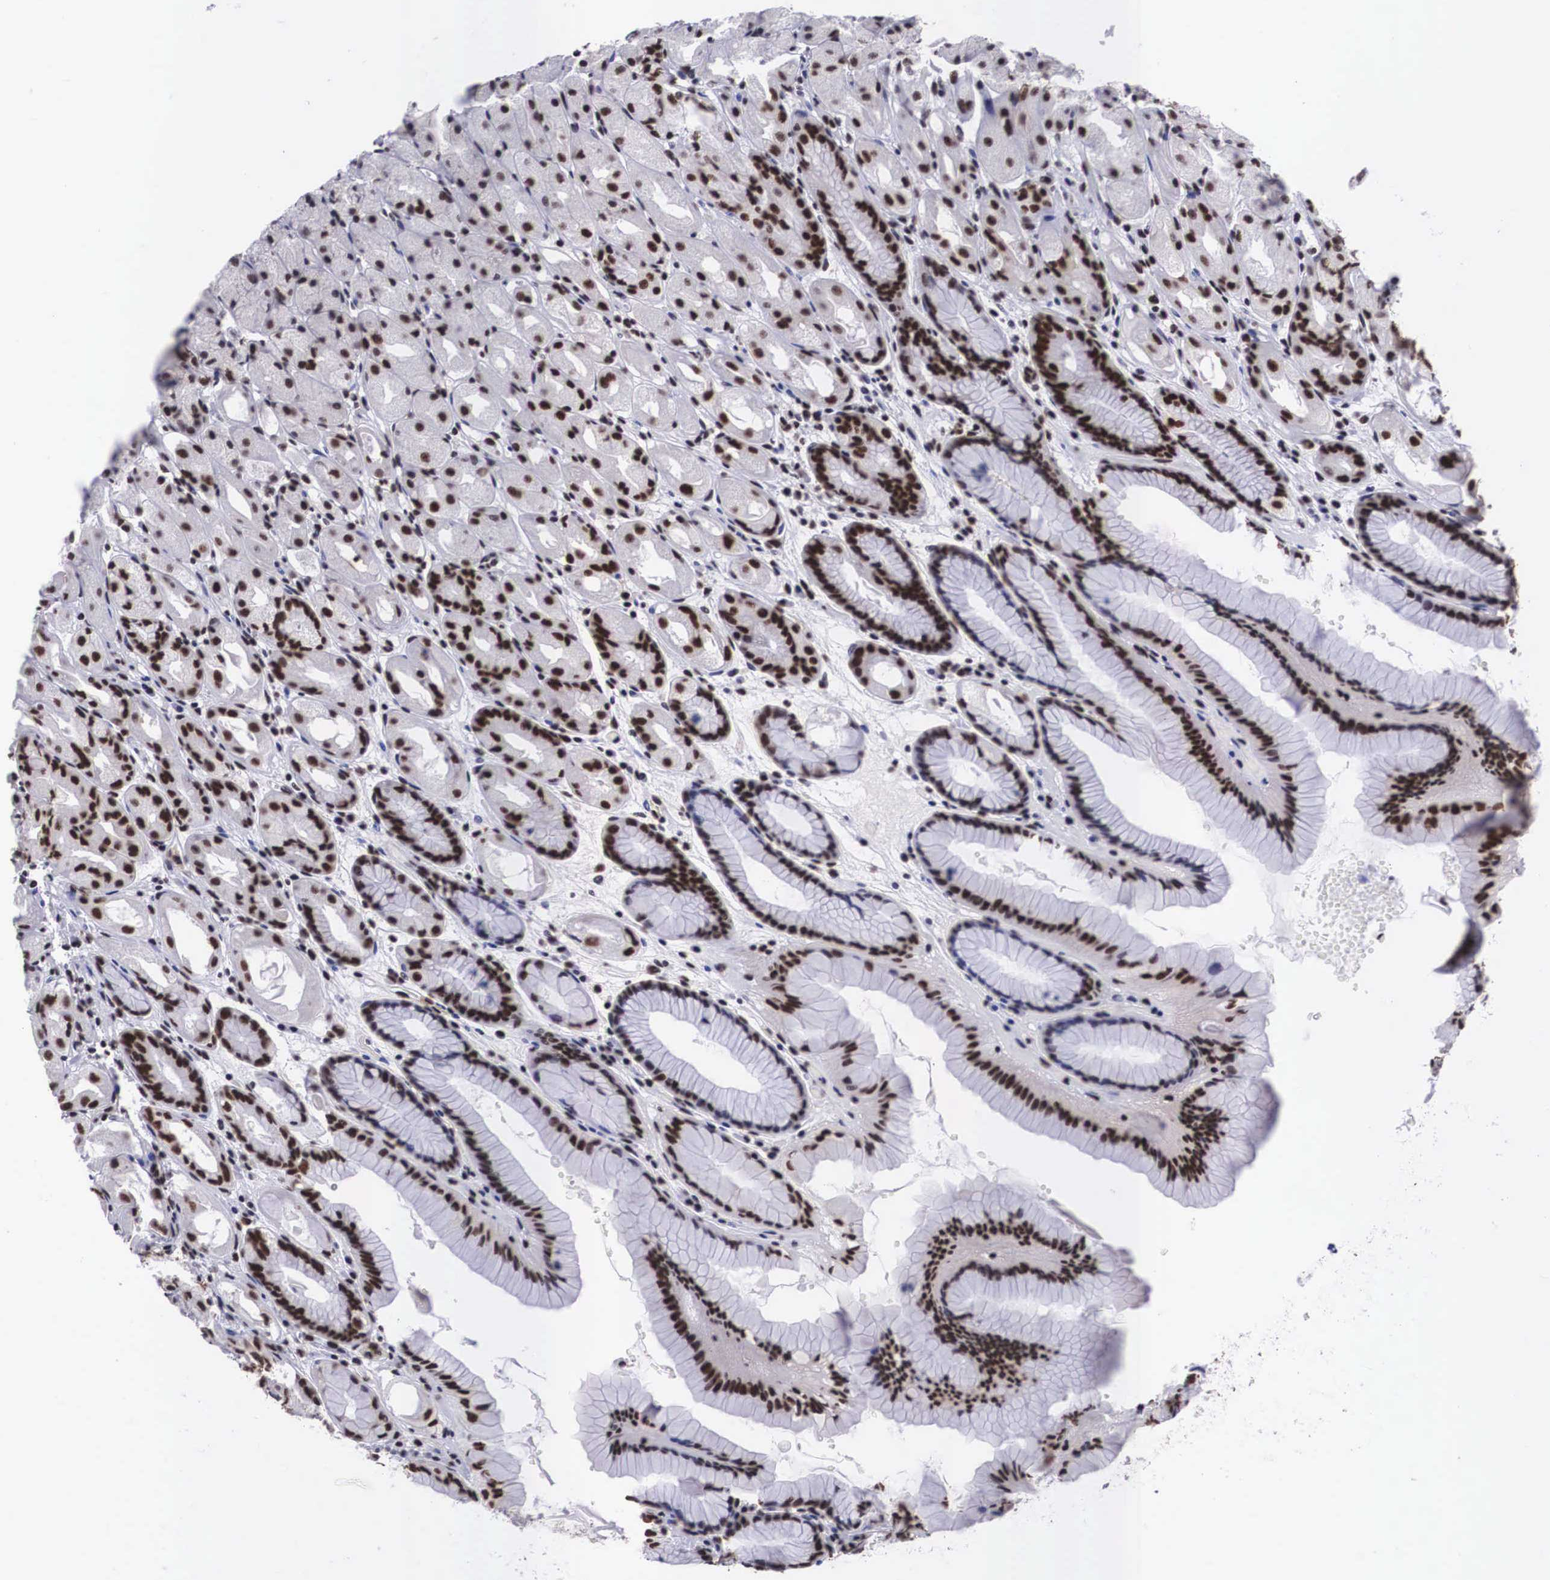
{"staining": {"intensity": "strong", "quantity": ">75%", "location": "nuclear"}, "tissue": "stomach", "cell_type": "Glandular cells", "image_type": "normal", "snomed": [{"axis": "morphology", "description": "Normal tissue, NOS"}, {"axis": "topography", "description": "Stomach, upper"}], "caption": "Normal stomach reveals strong nuclear expression in about >75% of glandular cells, visualized by immunohistochemistry. (DAB IHC, brown staining for protein, blue staining for nuclei).", "gene": "SF3A1", "patient": {"sex": "female", "age": 75}}